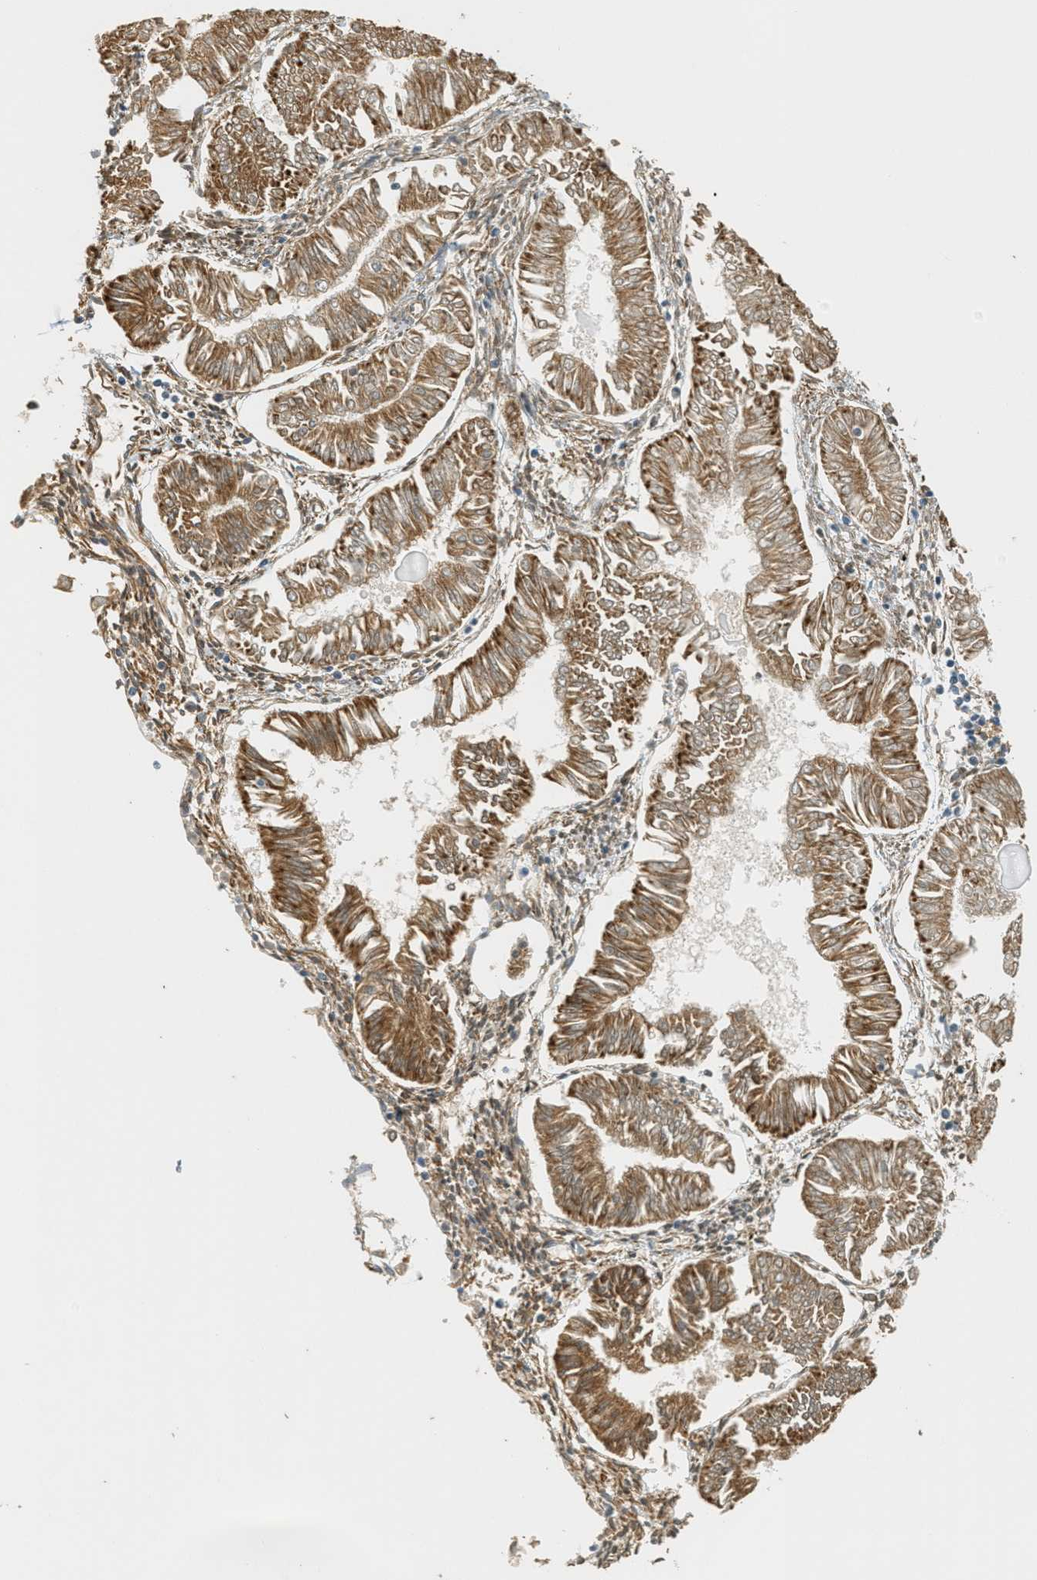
{"staining": {"intensity": "moderate", "quantity": ">75%", "location": "cytoplasmic/membranous"}, "tissue": "endometrial cancer", "cell_type": "Tumor cells", "image_type": "cancer", "snomed": [{"axis": "morphology", "description": "Adenocarcinoma, NOS"}, {"axis": "topography", "description": "Endometrium"}], "caption": "Moderate cytoplasmic/membranous expression for a protein is identified in approximately >75% of tumor cells of endometrial cancer using immunohistochemistry (IHC).", "gene": "PDK1", "patient": {"sex": "female", "age": 53}}